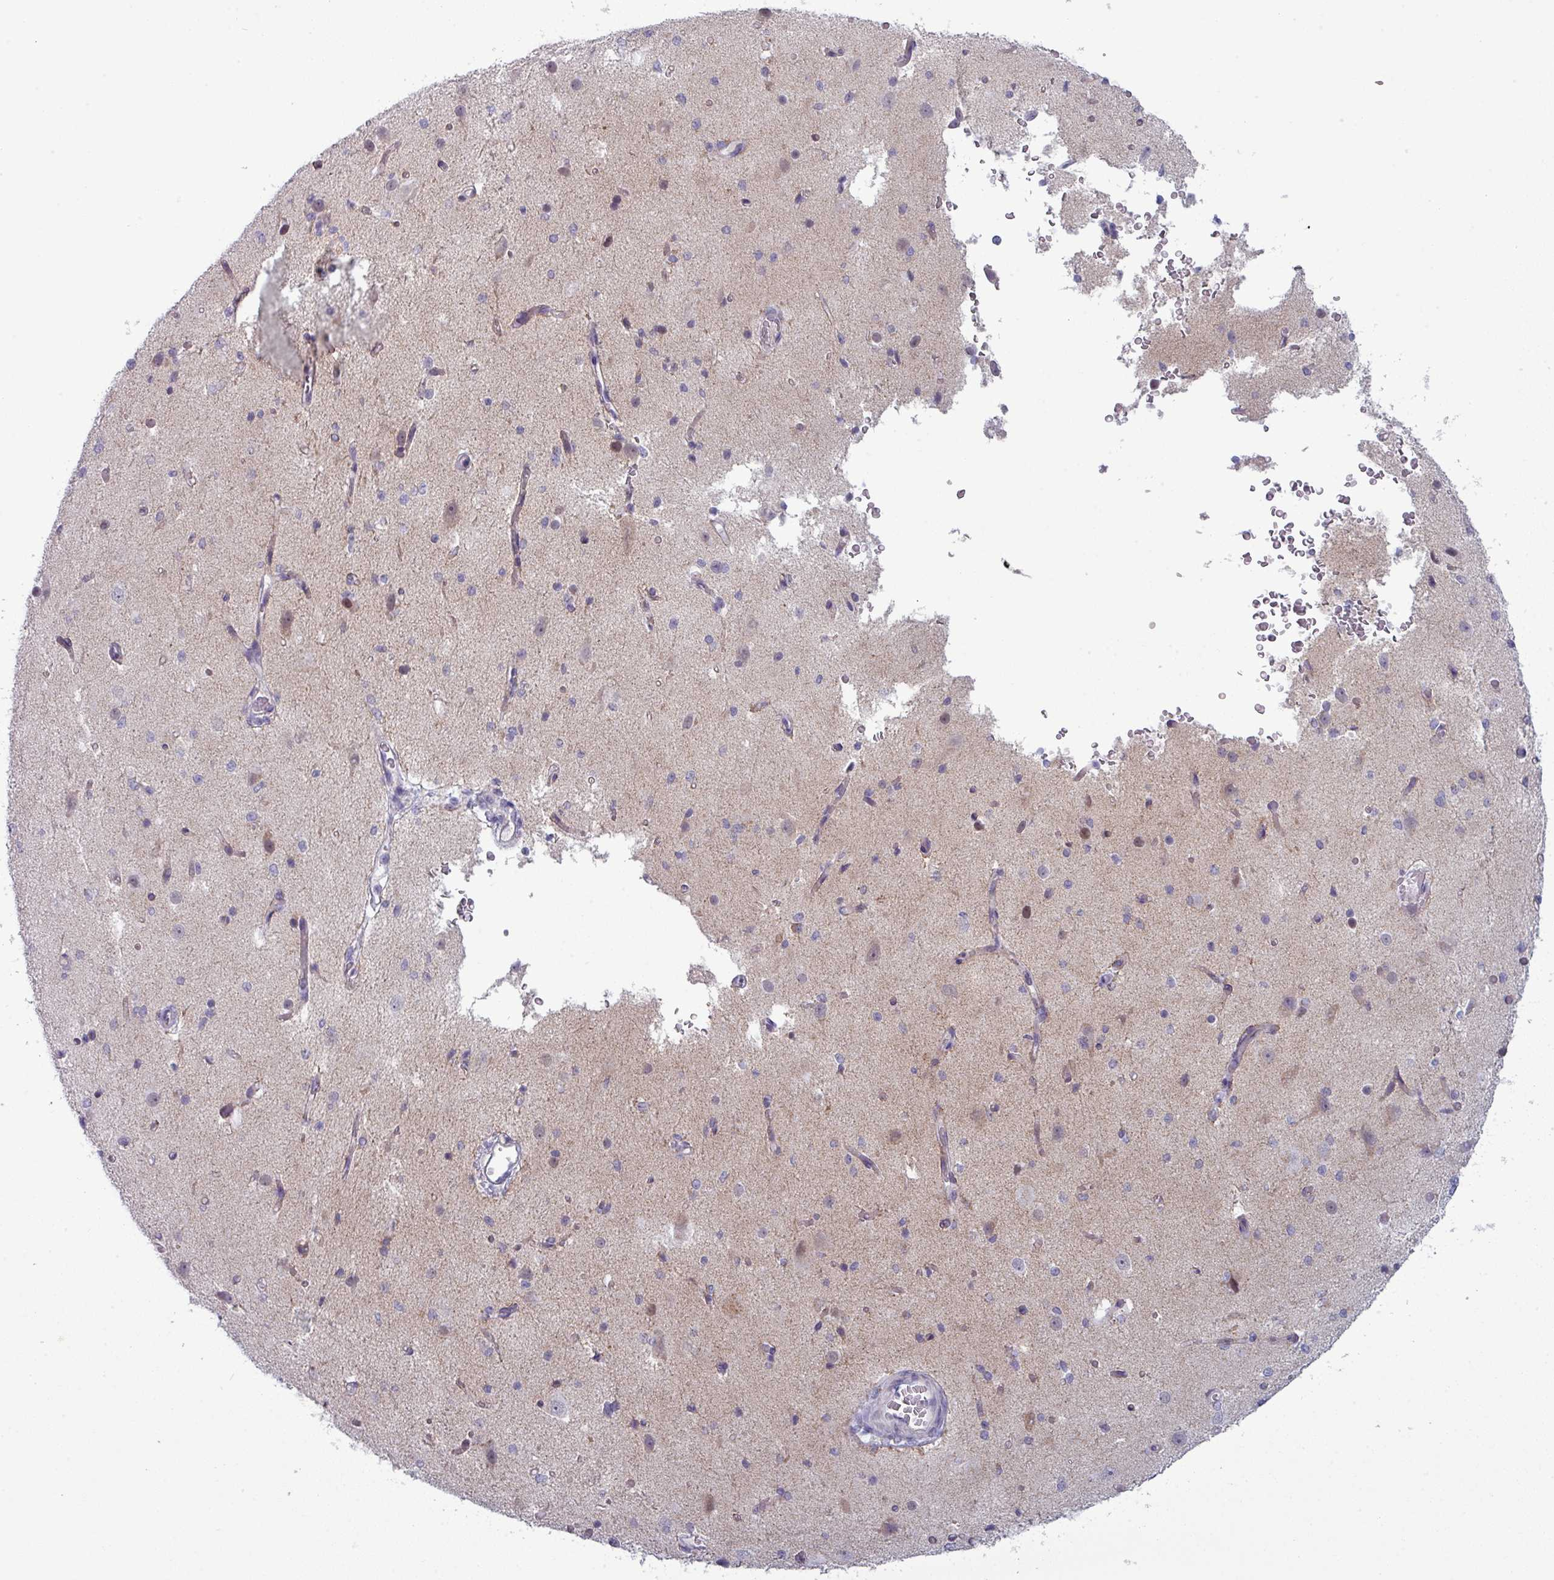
{"staining": {"intensity": "weak", "quantity": ">75%", "location": "cytoplasmic/membranous"}, "tissue": "cerebral cortex", "cell_type": "Endothelial cells", "image_type": "normal", "snomed": [{"axis": "morphology", "description": "Normal tissue, NOS"}, {"axis": "morphology", "description": "Inflammation, NOS"}, {"axis": "topography", "description": "Cerebral cortex"}], "caption": "This image demonstrates immunohistochemistry staining of benign cerebral cortex, with low weak cytoplasmic/membranous expression in about >75% of endothelial cells.", "gene": "ZNF615", "patient": {"sex": "male", "age": 6}}